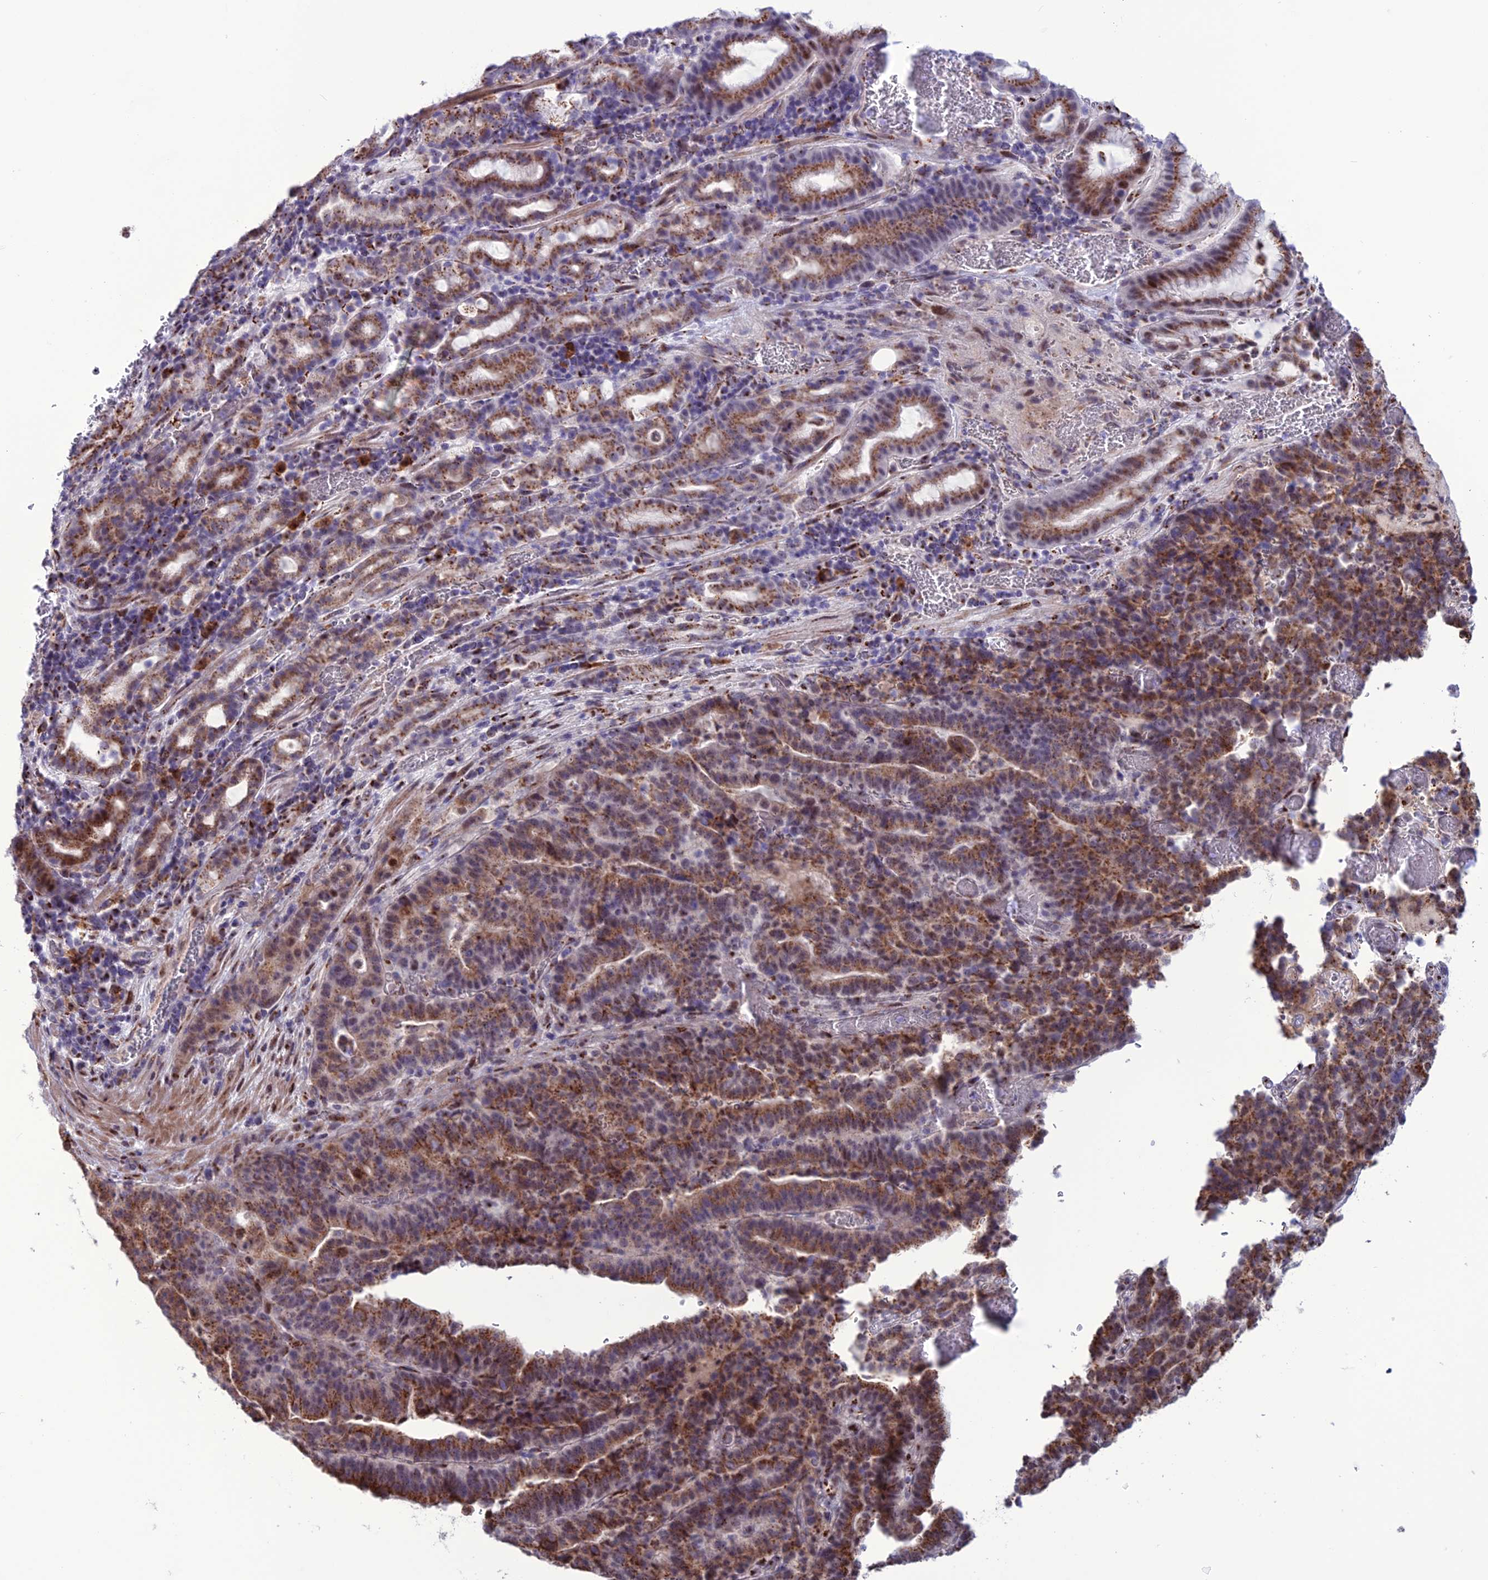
{"staining": {"intensity": "moderate", "quantity": ">75%", "location": "cytoplasmic/membranous"}, "tissue": "stomach cancer", "cell_type": "Tumor cells", "image_type": "cancer", "snomed": [{"axis": "morphology", "description": "Adenocarcinoma, NOS"}, {"axis": "topography", "description": "Stomach"}], "caption": "This image reveals immunohistochemistry staining of human stomach cancer, with medium moderate cytoplasmic/membranous positivity in approximately >75% of tumor cells.", "gene": "PLEKHA4", "patient": {"sex": "male", "age": 48}}